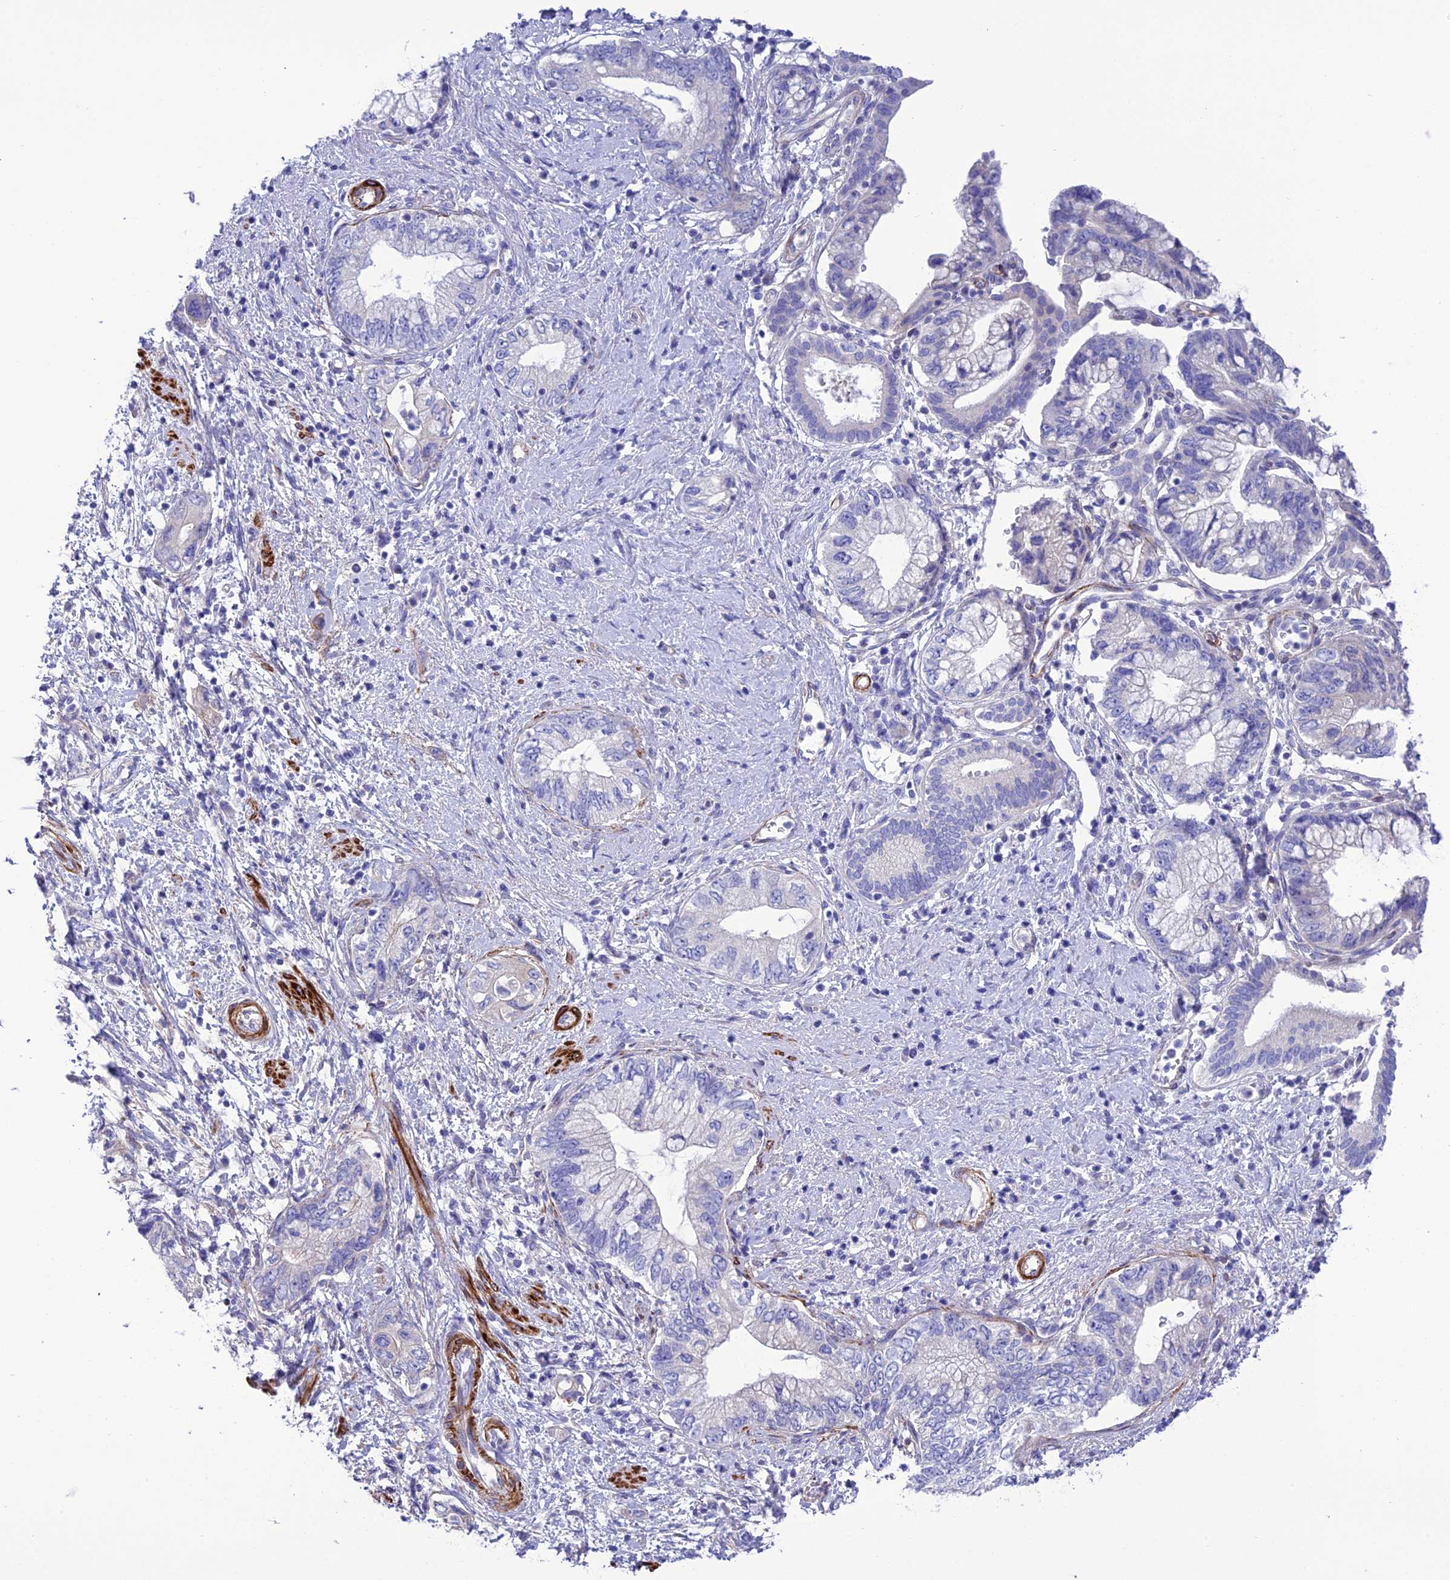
{"staining": {"intensity": "negative", "quantity": "none", "location": "none"}, "tissue": "pancreatic cancer", "cell_type": "Tumor cells", "image_type": "cancer", "snomed": [{"axis": "morphology", "description": "Adenocarcinoma, NOS"}, {"axis": "topography", "description": "Pancreas"}], "caption": "Immunohistochemistry image of neoplastic tissue: human adenocarcinoma (pancreatic) stained with DAB reveals no significant protein positivity in tumor cells.", "gene": "FRA10AC1", "patient": {"sex": "female", "age": 73}}